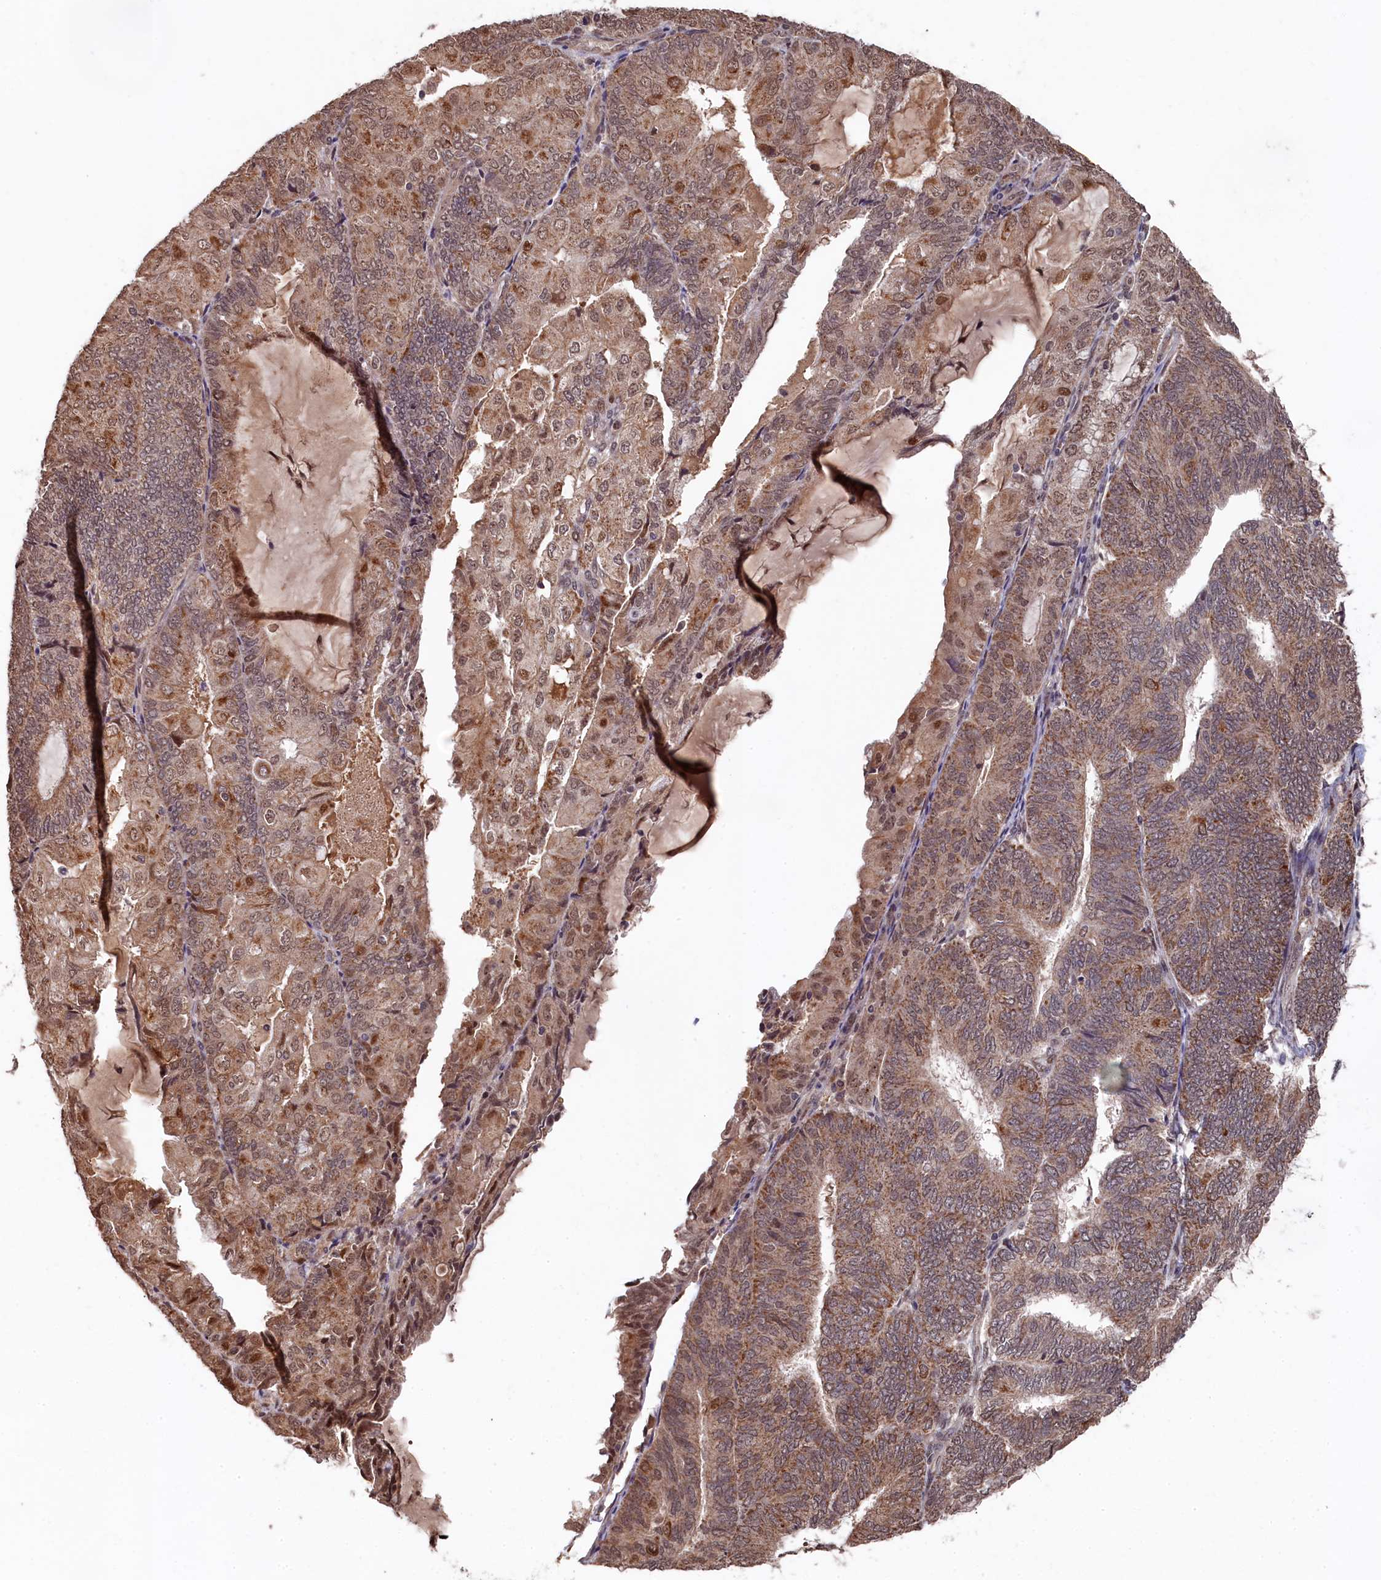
{"staining": {"intensity": "moderate", "quantity": ">75%", "location": "cytoplasmic/membranous,nuclear"}, "tissue": "endometrial cancer", "cell_type": "Tumor cells", "image_type": "cancer", "snomed": [{"axis": "morphology", "description": "Adenocarcinoma, NOS"}, {"axis": "topography", "description": "Endometrium"}], "caption": "DAB immunohistochemical staining of human endometrial cancer (adenocarcinoma) shows moderate cytoplasmic/membranous and nuclear protein positivity in approximately >75% of tumor cells.", "gene": "CLPX", "patient": {"sex": "female", "age": 81}}